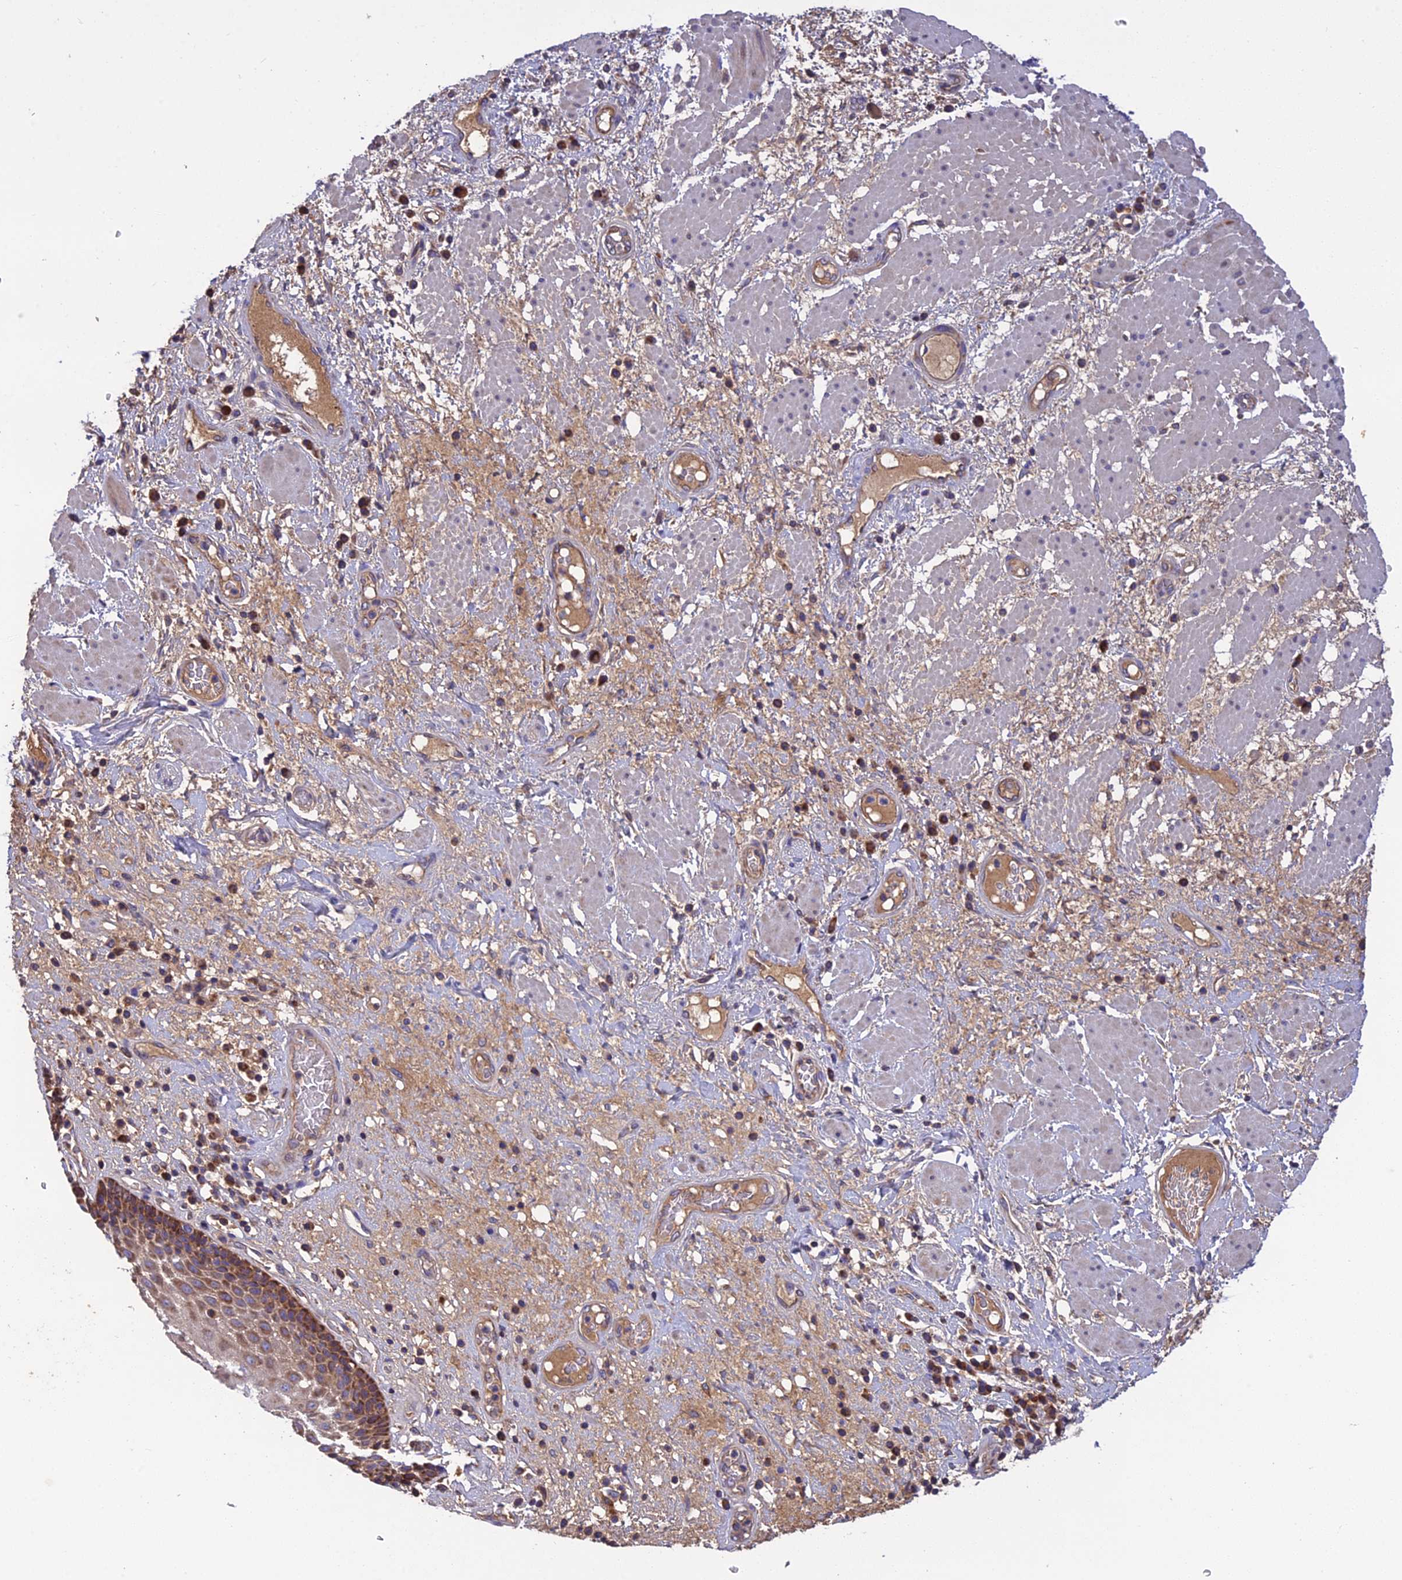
{"staining": {"intensity": "moderate", "quantity": "25%-75%", "location": "cytoplasmic/membranous"}, "tissue": "esophagus", "cell_type": "Squamous epithelial cells", "image_type": "normal", "snomed": [{"axis": "morphology", "description": "Normal tissue, NOS"}, {"axis": "morphology", "description": "Adenocarcinoma, NOS"}, {"axis": "topography", "description": "Esophagus"}], "caption": "IHC (DAB) staining of benign esophagus reveals moderate cytoplasmic/membranous protein expression in approximately 25%-75% of squamous epithelial cells.", "gene": "PZP", "patient": {"sex": "male", "age": 62}}